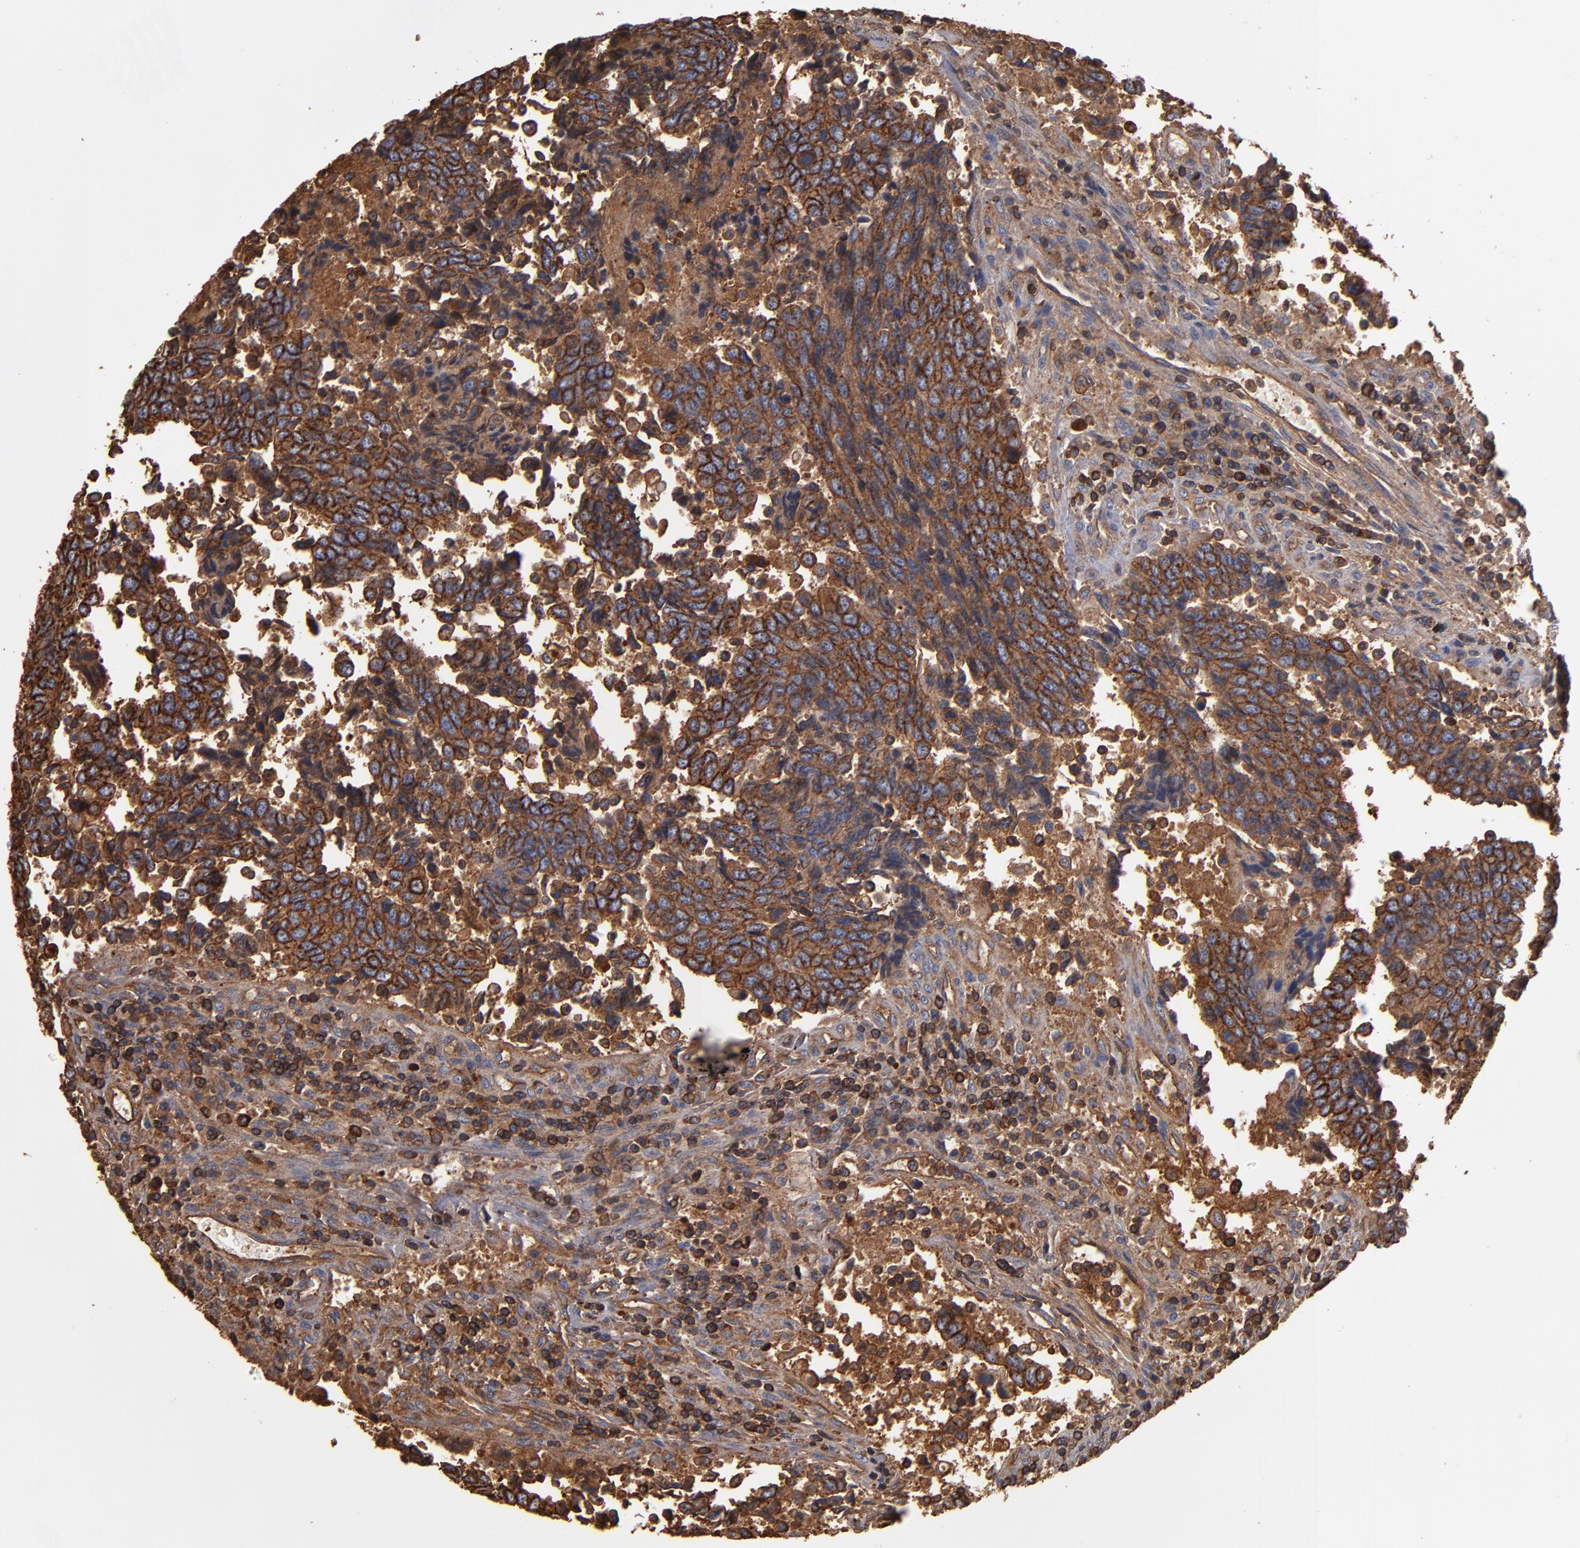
{"staining": {"intensity": "strong", "quantity": ">75%", "location": "cytoplasmic/membranous"}, "tissue": "urothelial cancer", "cell_type": "Tumor cells", "image_type": "cancer", "snomed": [{"axis": "morphology", "description": "Urothelial carcinoma, High grade"}, {"axis": "topography", "description": "Urinary bladder"}], "caption": "A brown stain highlights strong cytoplasmic/membranous staining of a protein in human urothelial carcinoma (high-grade) tumor cells.", "gene": "ACTN4", "patient": {"sex": "male", "age": 86}}